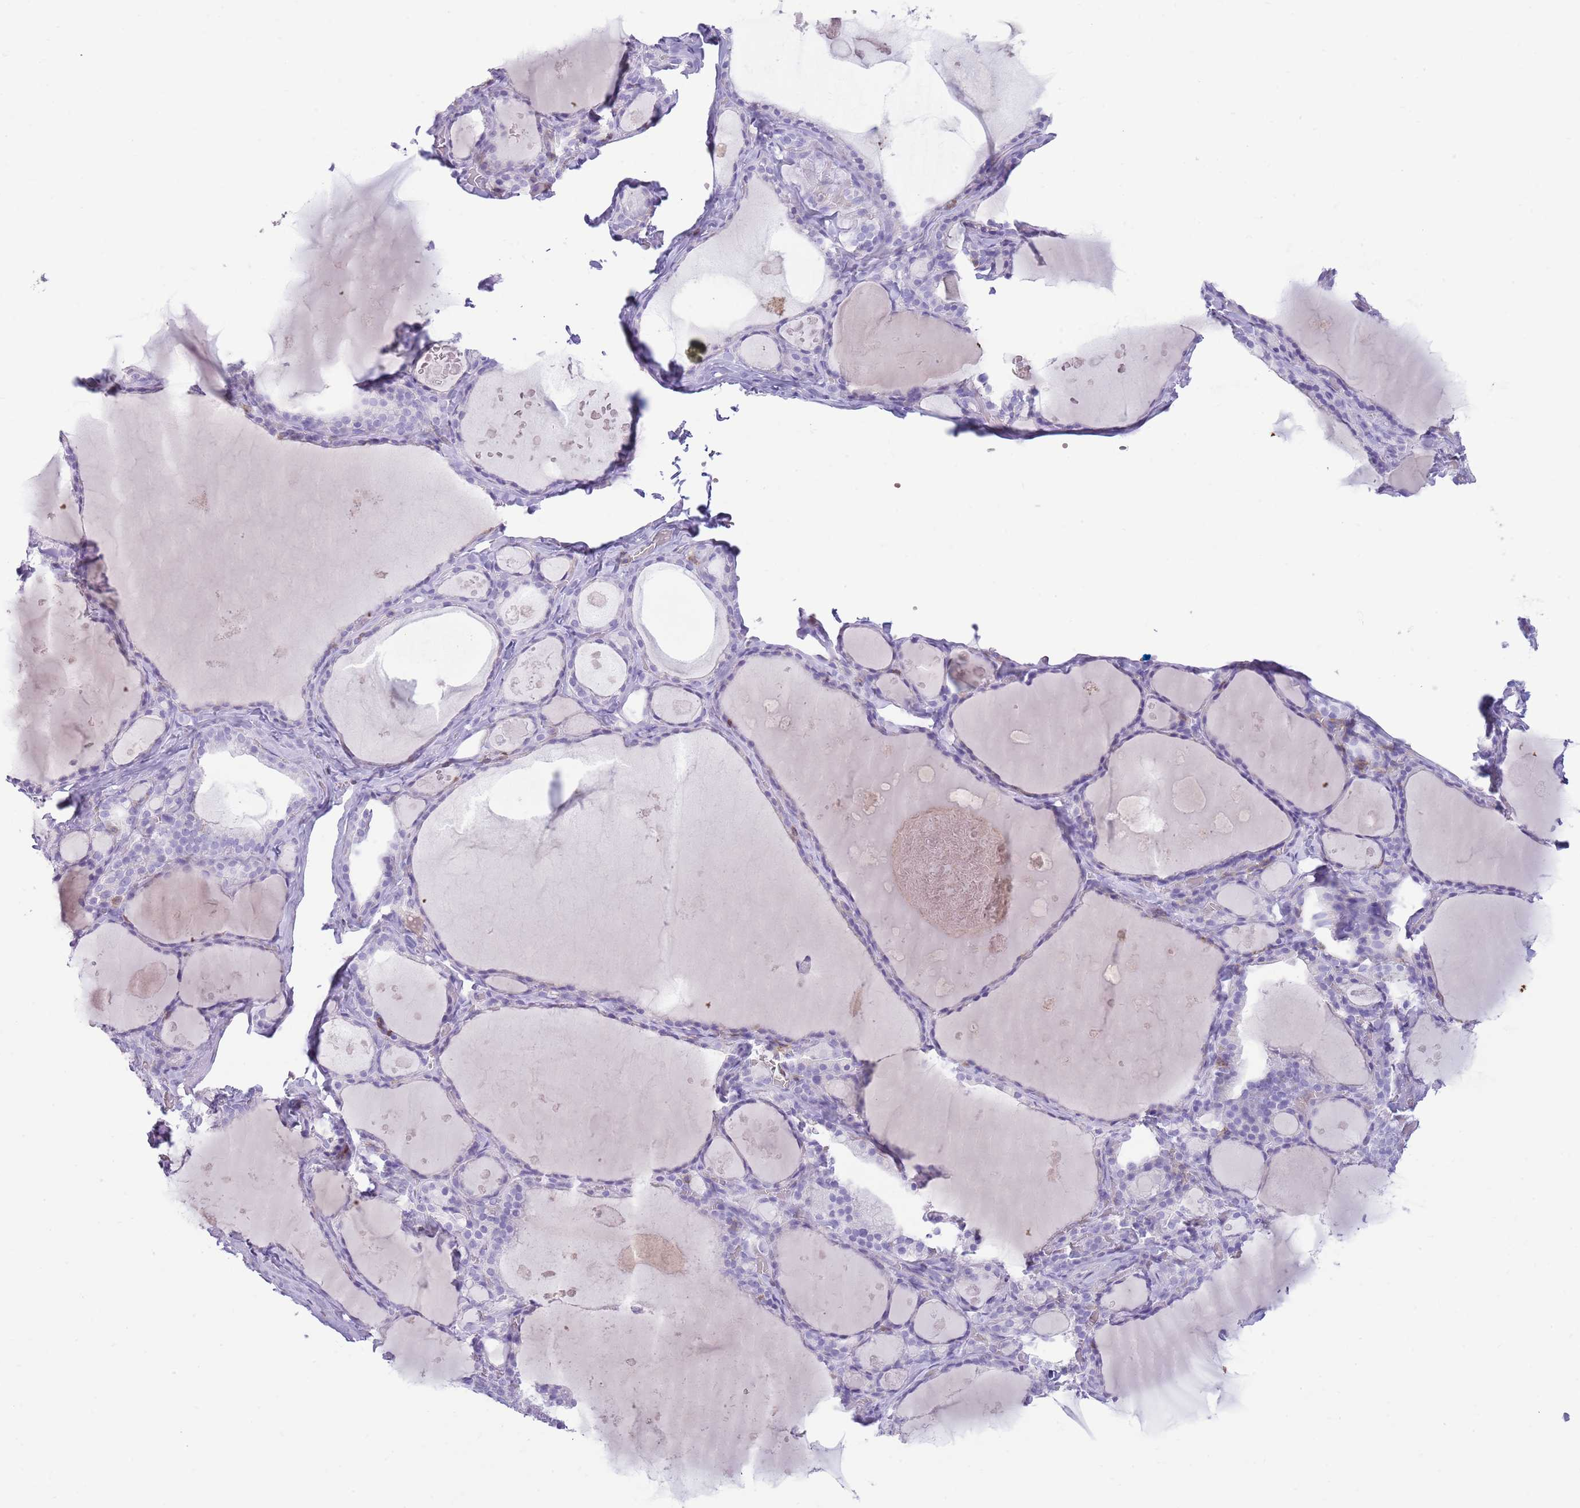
{"staining": {"intensity": "negative", "quantity": "none", "location": "none"}, "tissue": "thyroid gland", "cell_type": "Glandular cells", "image_type": "normal", "snomed": [{"axis": "morphology", "description": "Normal tissue, NOS"}, {"axis": "topography", "description": "Thyroid gland"}], "caption": "The histopathology image reveals no significant expression in glandular cells of thyroid gland.", "gene": "OR4Q3", "patient": {"sex": "male", "age": 56}}